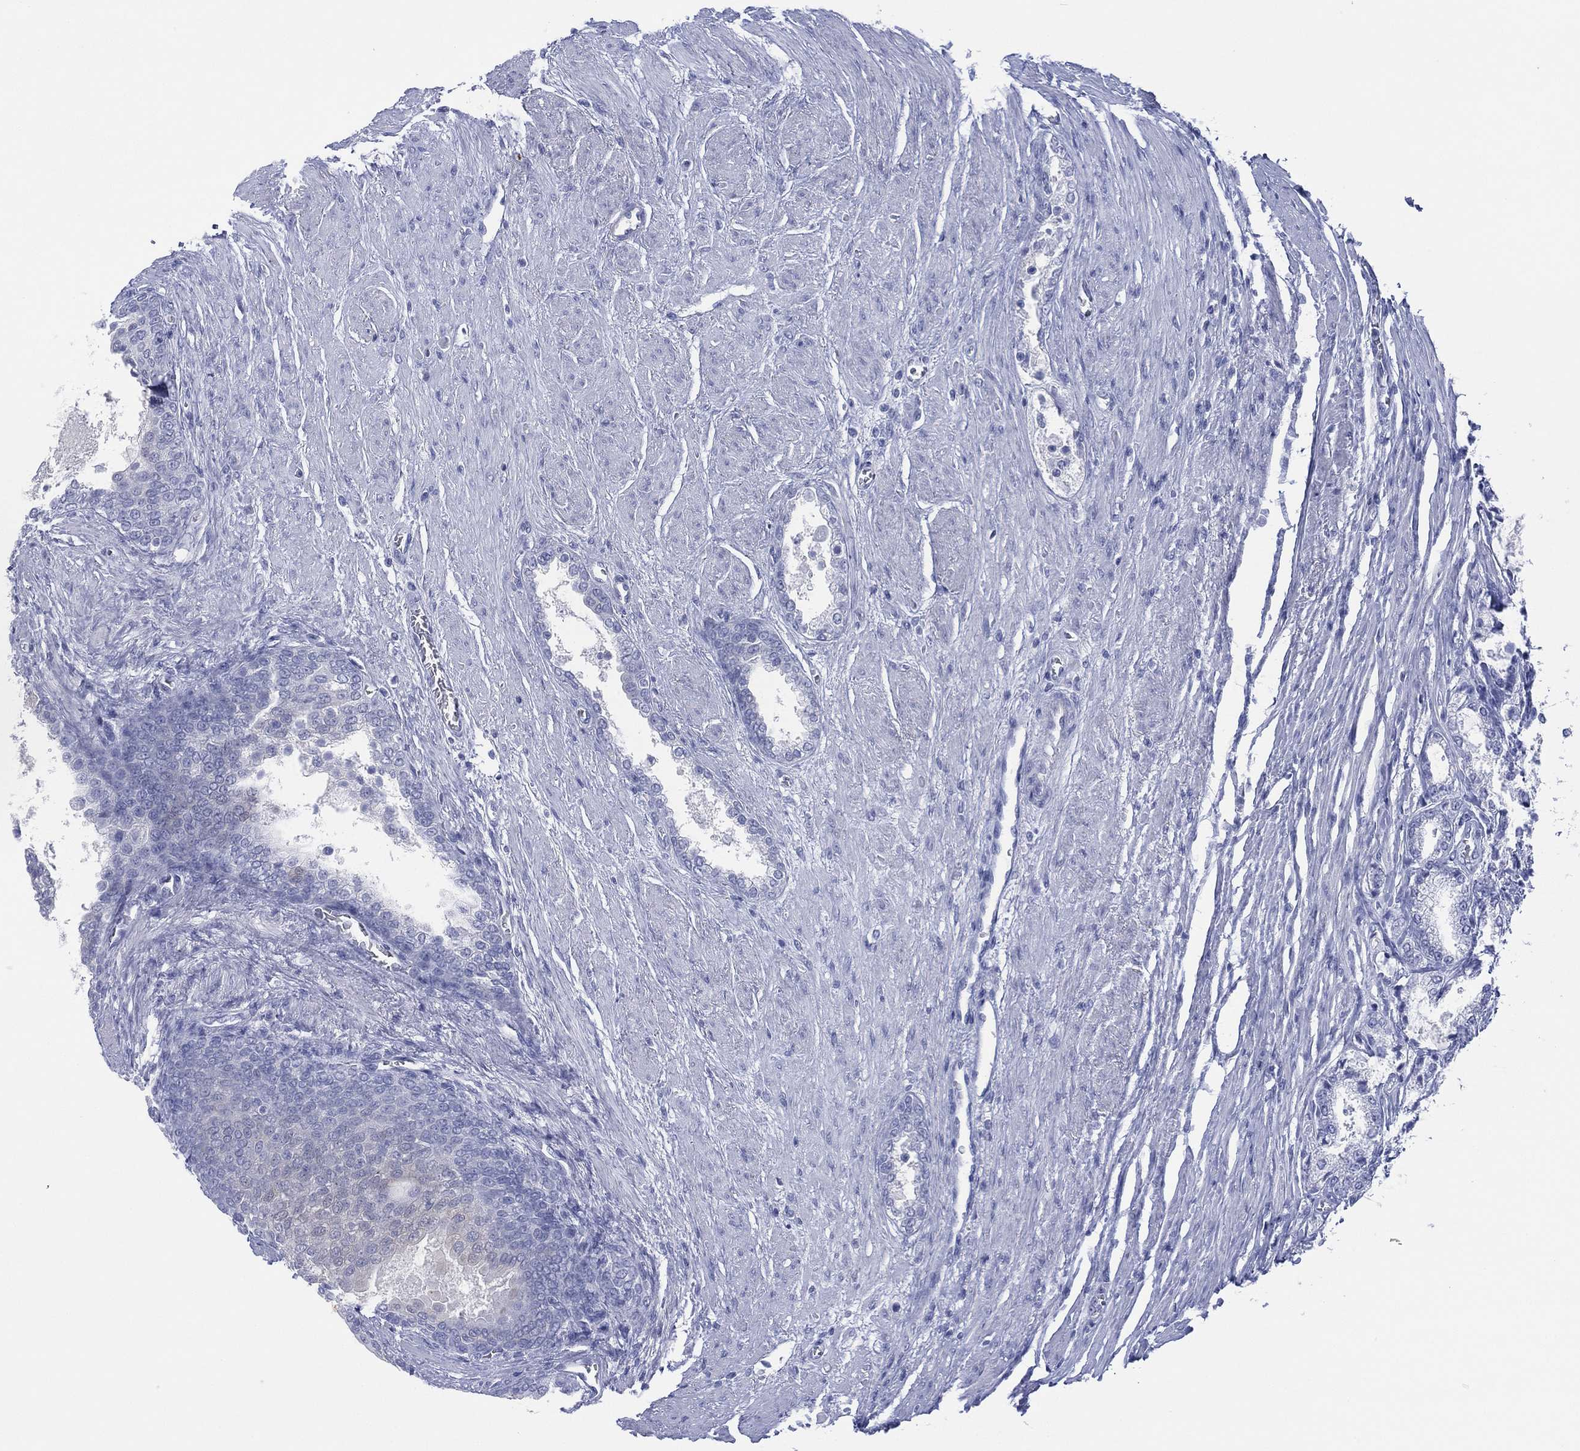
{"staining": {"intensity": "negative", "quantity": "none", "location": "none"}, "tissue": "prostate cancer", "cell_type": "Tumor cells", "image_type": "cancer", "snomed": [{"axis": "morphology", "description": "Adenocarcinoma, NOS"}, {"axis": "topography", "description": "Prostate and seminal vesicle, NOS"}, {"axis": "topography", "description": "Prostate"}], "caption": "High power microscopy image of an immunohistochemistry (IHC) histopathology image of prostate cancer, revealing no significant positivity in tumor cells.", "gene": "DSG1", "patient": {"sex": "male", "age": 62}}